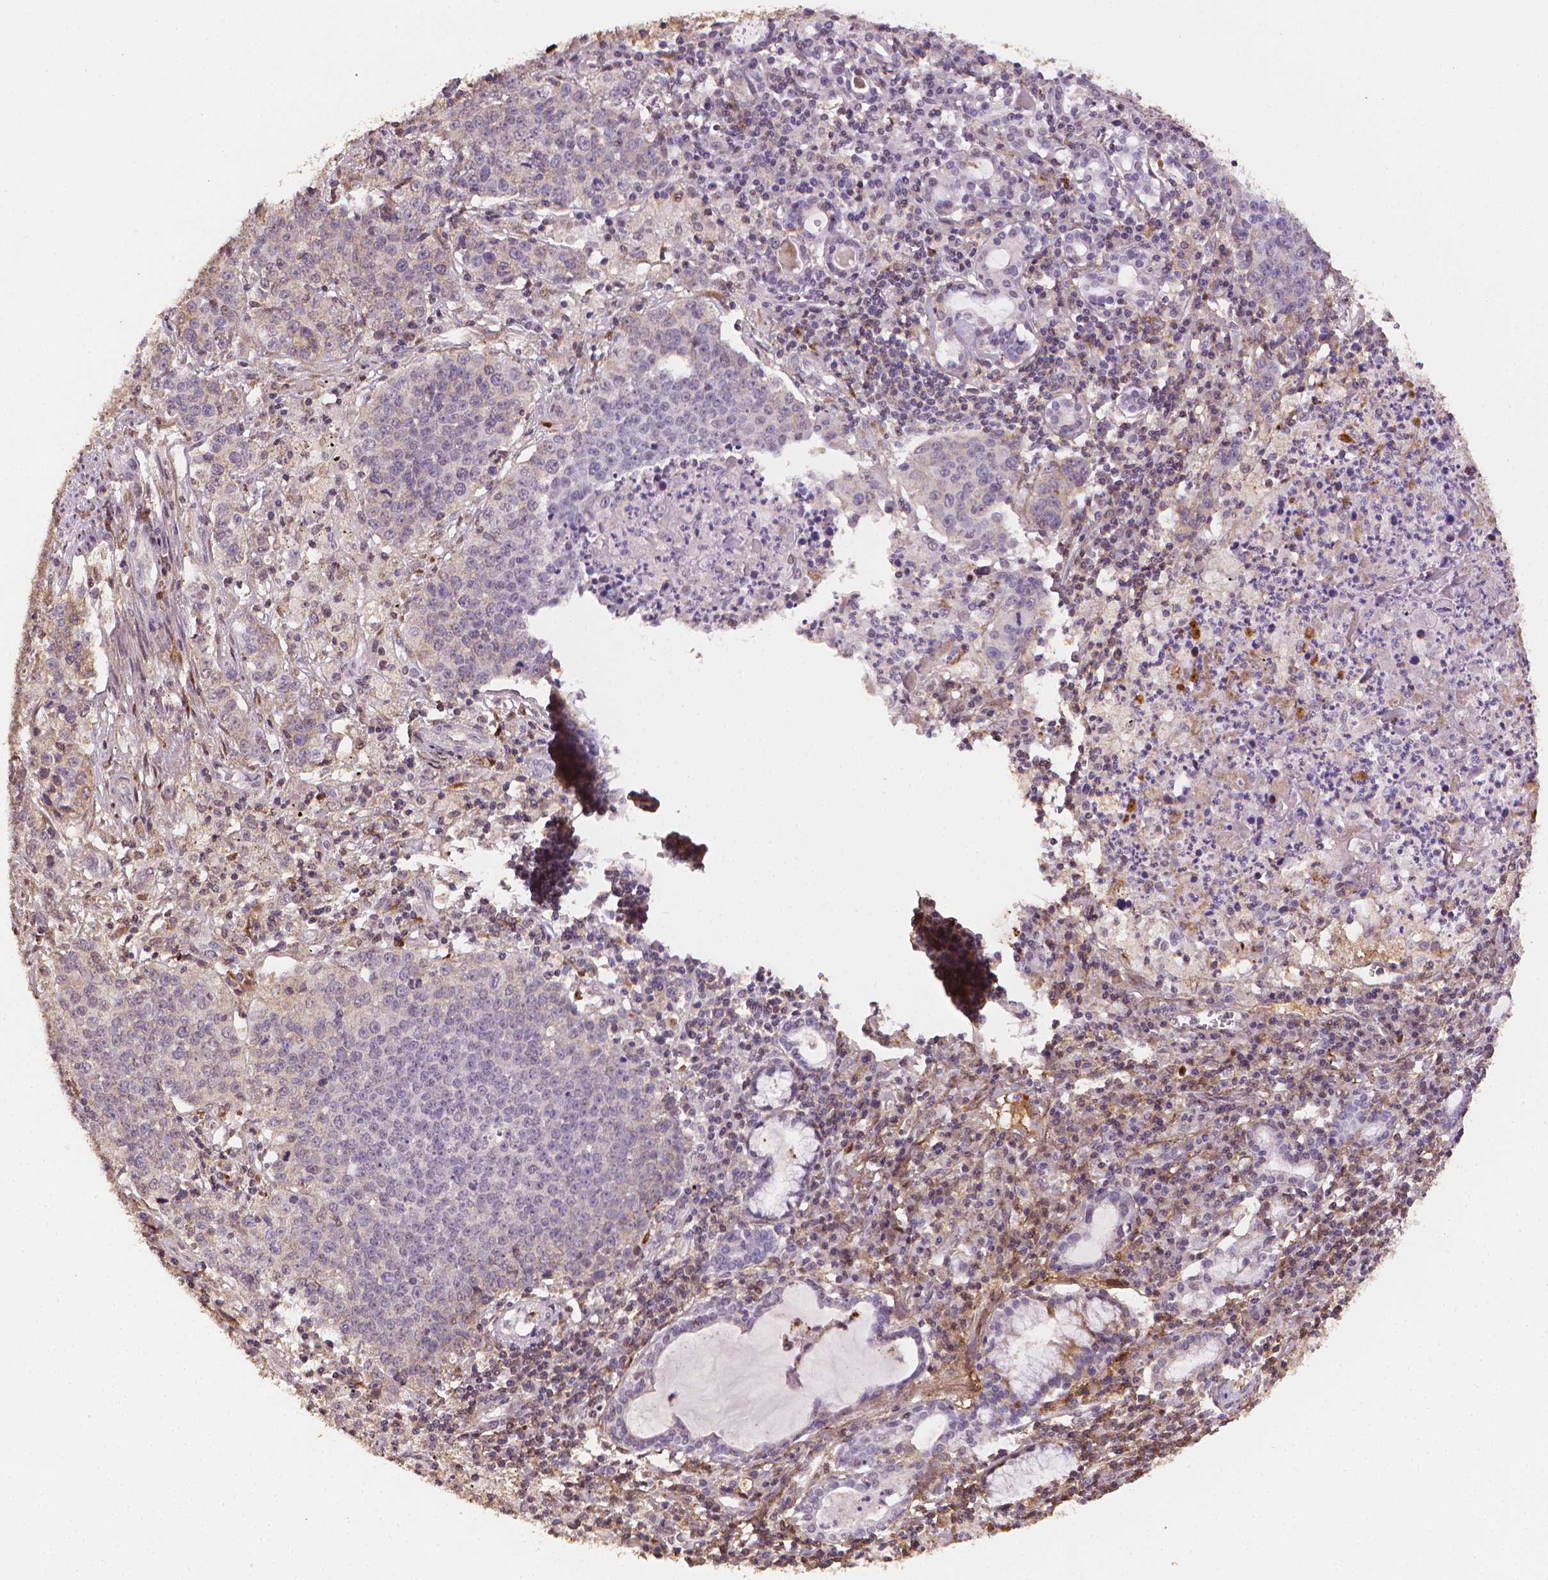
{"staining": {"intensity": "moderate", "quantity": "<25%", "location": "cytoplasmic/membranous"}, "tissue": "lung cancer", "cell_type": "Tumor cells", "image_type": "cancer", "snomed": [{"axis": "morphology", "description": "Squamous cell carcinoma, NOS"}, {"axis": "morphology", "description": "Squamous cell carcinoma, metastatic, NOS"}, {"axis": "topography", "description": "Lung"}, {"axis": "topography", "description": "Pleura, NOS"}], "caption": "A brown stain shows moderate cytoplasmic/membranous staining of a protein in lung cancer tumor cells. (IHC, brightfield microscopy, high magnification).", "gene": "DCN", "patient": {"sex": "male", "age": 72}}